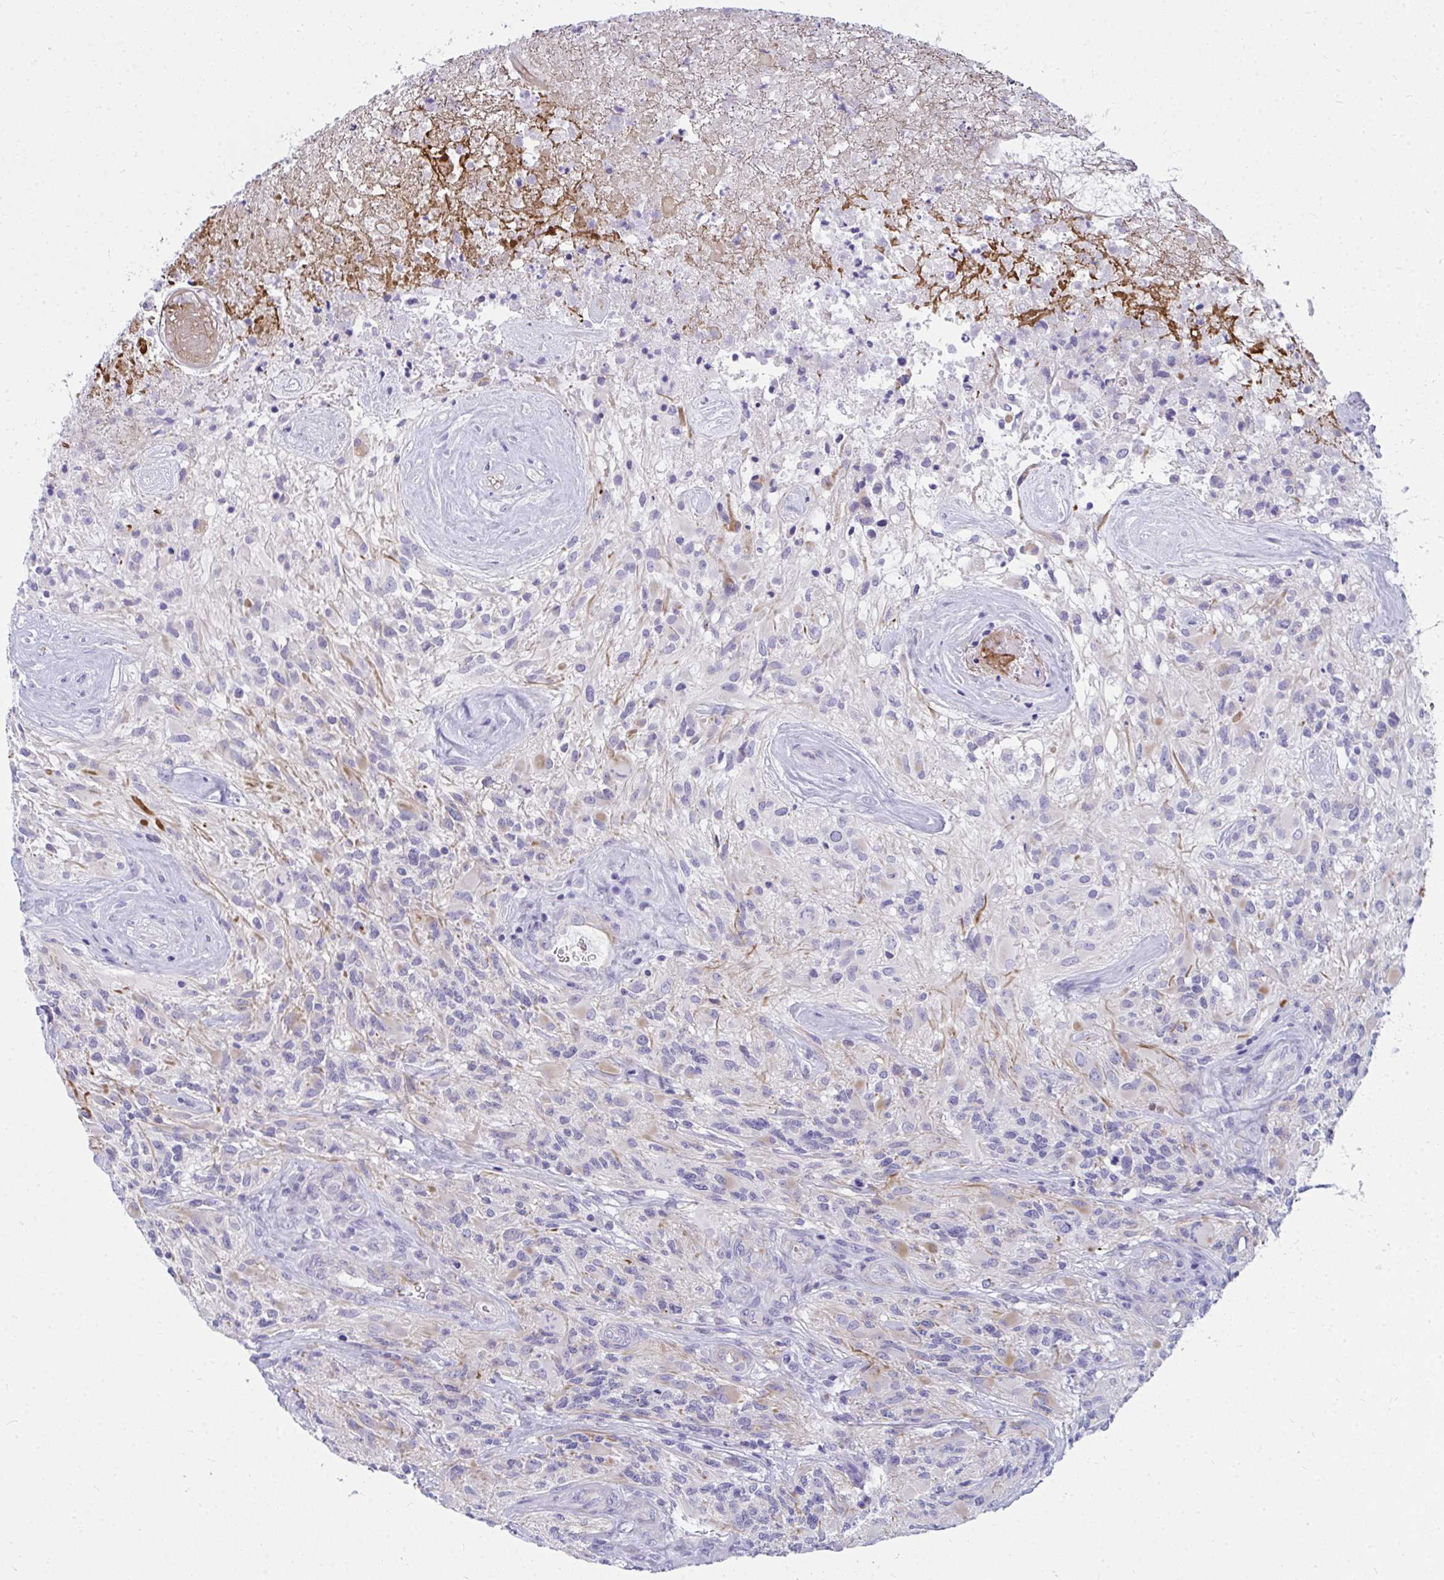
{"staining": {"intensity": "moderate", "quantity": "<25%", "location": "cytoplasmic/membranous"}, "tissue": "glioma", "cell_type": "Tumor cells", "image_type": "cancer", "snomed": [{"axis": "morphology", "description": "Glioma, malignant, High grade"}, {"axis": "topography", "description": "Brain"}], "caption": "Human glioma stained with a brown dye displays moderate cytoplasmic/membranous positive positivity in approximately <25% of tumor cells.", "gene": "TSBP1", "patient": {"sex": "female", "age": 65}}